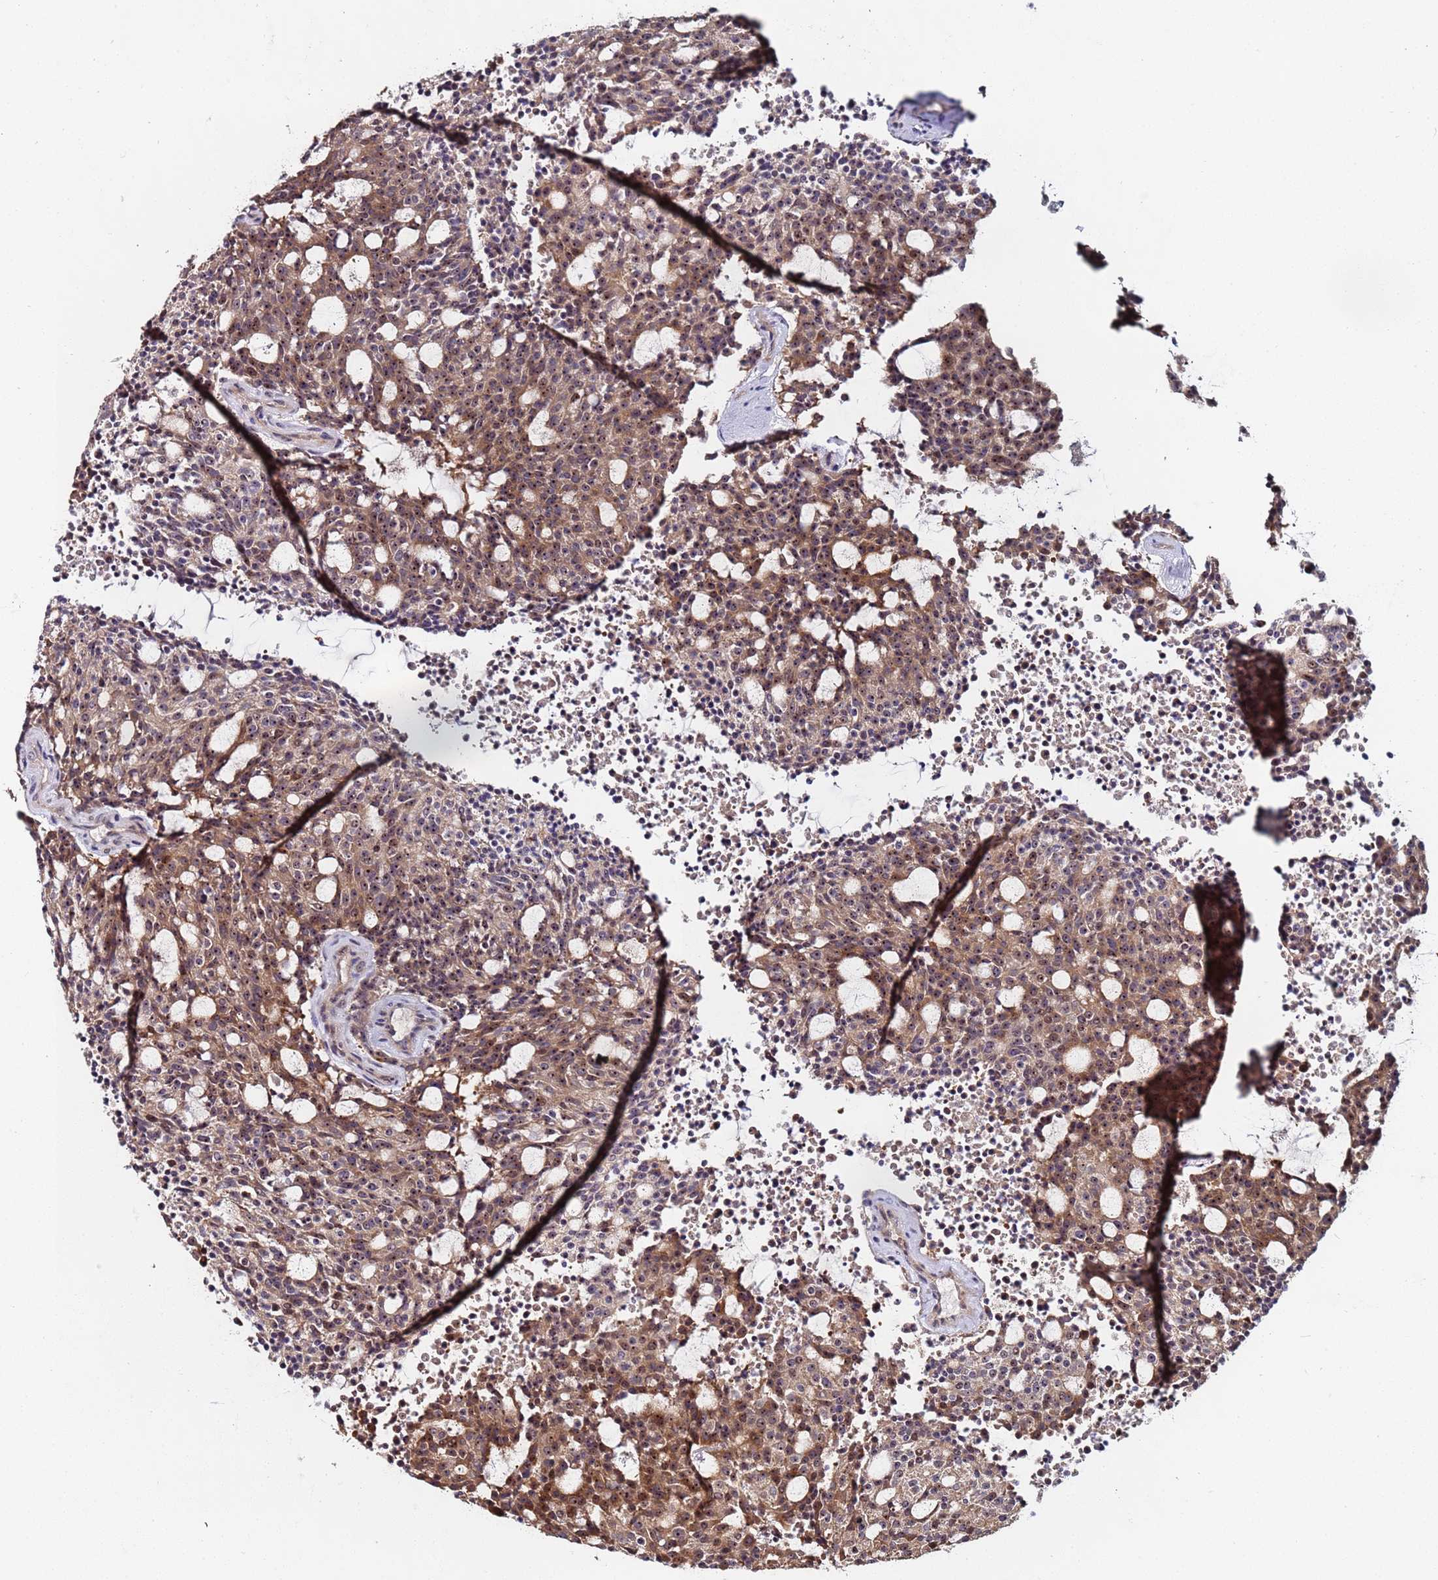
{"staining": {"intensity": "moderate", "quantity": ">75%", "location": "cytoplasmic/membranous,nuclear"}, "tissue": "carcinoid", "cell_type": "Tumor cells", "image_type": "cancer", "snomed": [{"axis": "morphology", "description": "Carcinoid, malignant, NOS"}, {"axis": "topography", "description": "Pancreas"}], "caption": "Human carcinoid stained with a brown dye shows moderate cytoplasmic/membranous and nuclear positive expression in about >75% of tumor cells.", "gene": "KRI1", "patient": {"sex": "female", "age": 54}}